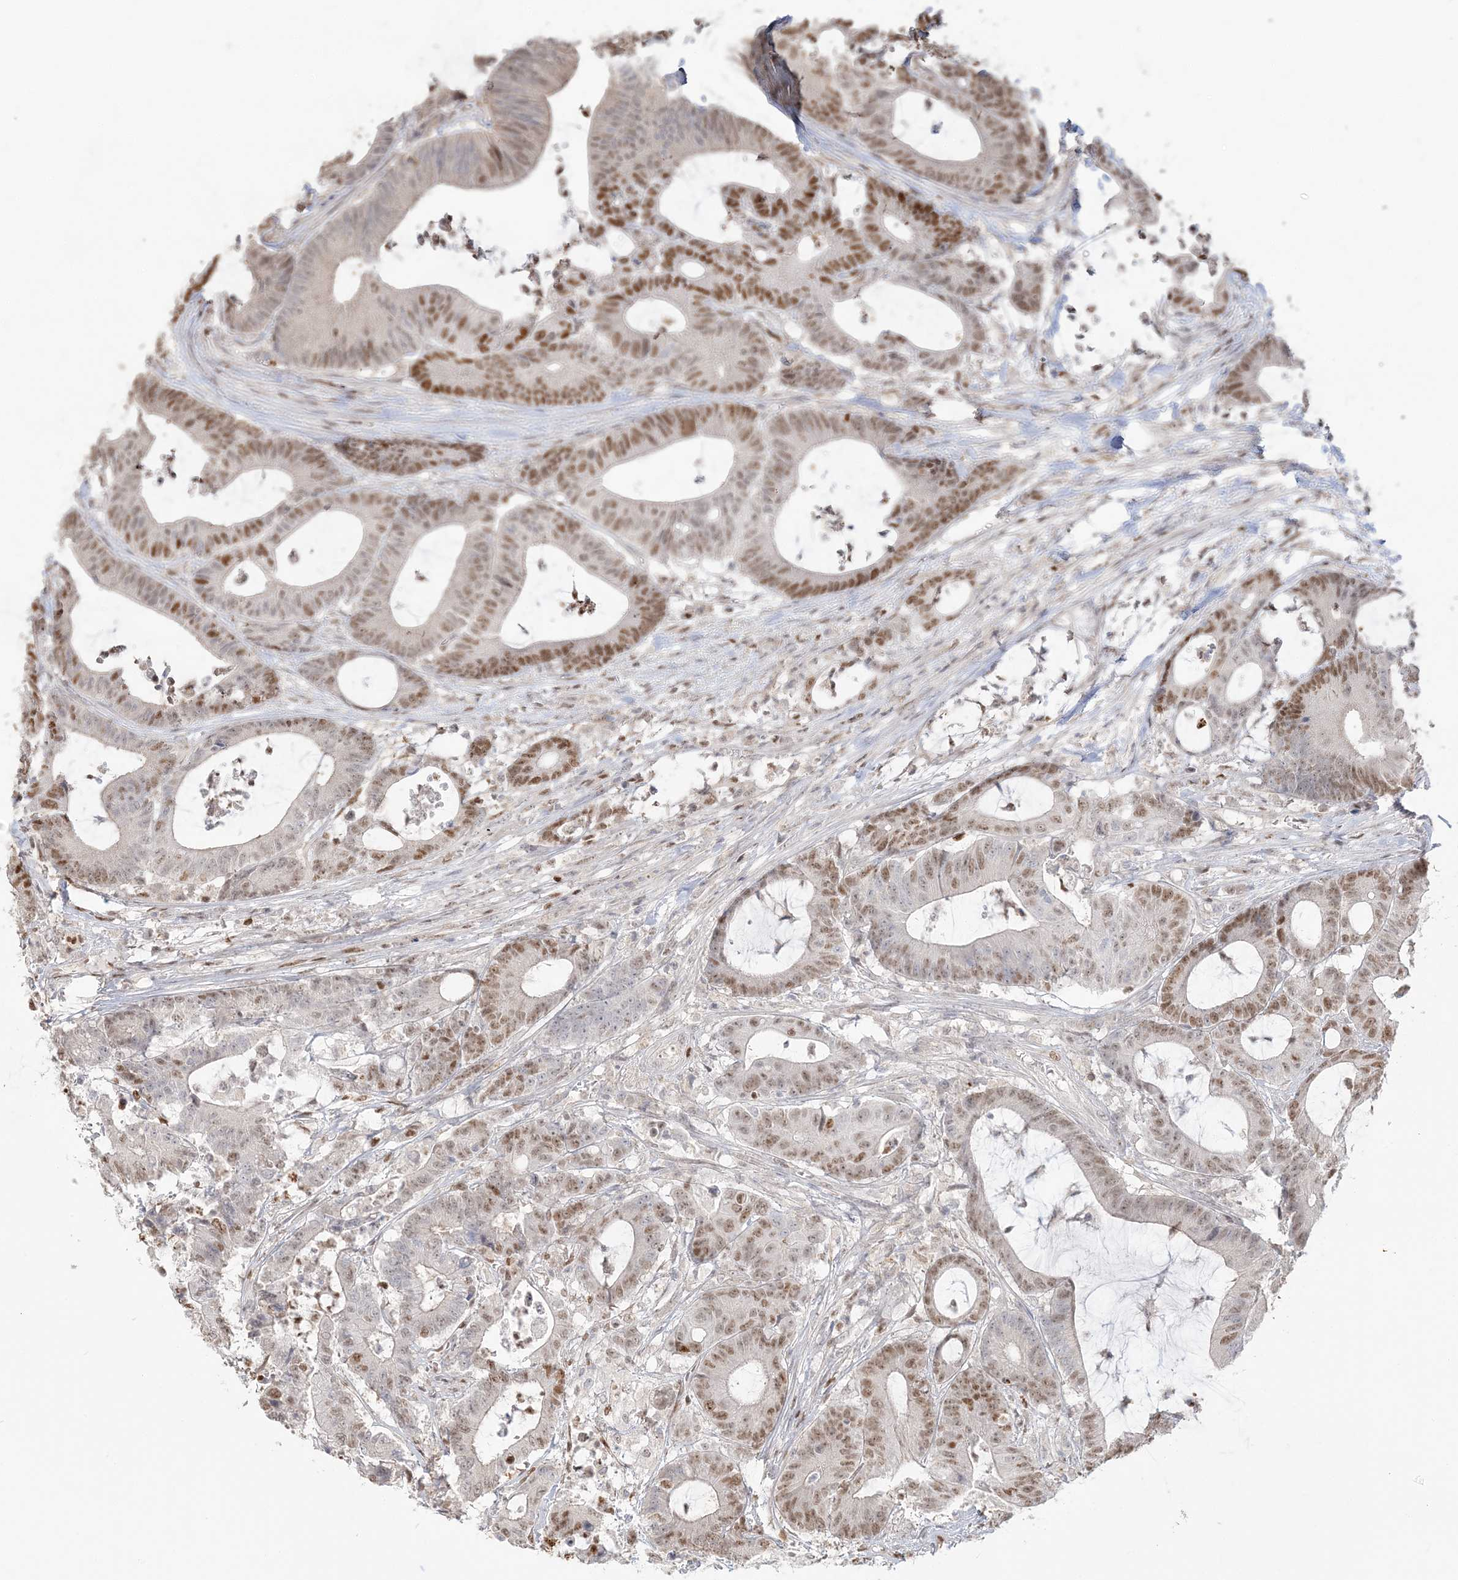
{"staining": {"intensity": "moderate", "quantity": ">75%", "location": "nuclear"}, "tissue": "colorectal cancer", "cell_type": "Tumor cells", "image_type": "cancer", "snomed": [{"axis": "morphology", "description": "Adenocarcinoma, NOS"}, {"axis": "topography", "description": "Colon"}], "caption": "There is medium levels of moderate nuclear positivity in tumor cells of colorectal adenocarcinoma, as demonstrated by immunohistochemical staining (brown color).", "gene": "SUMO2", "patient": {"sex": "female", "age": 84}}